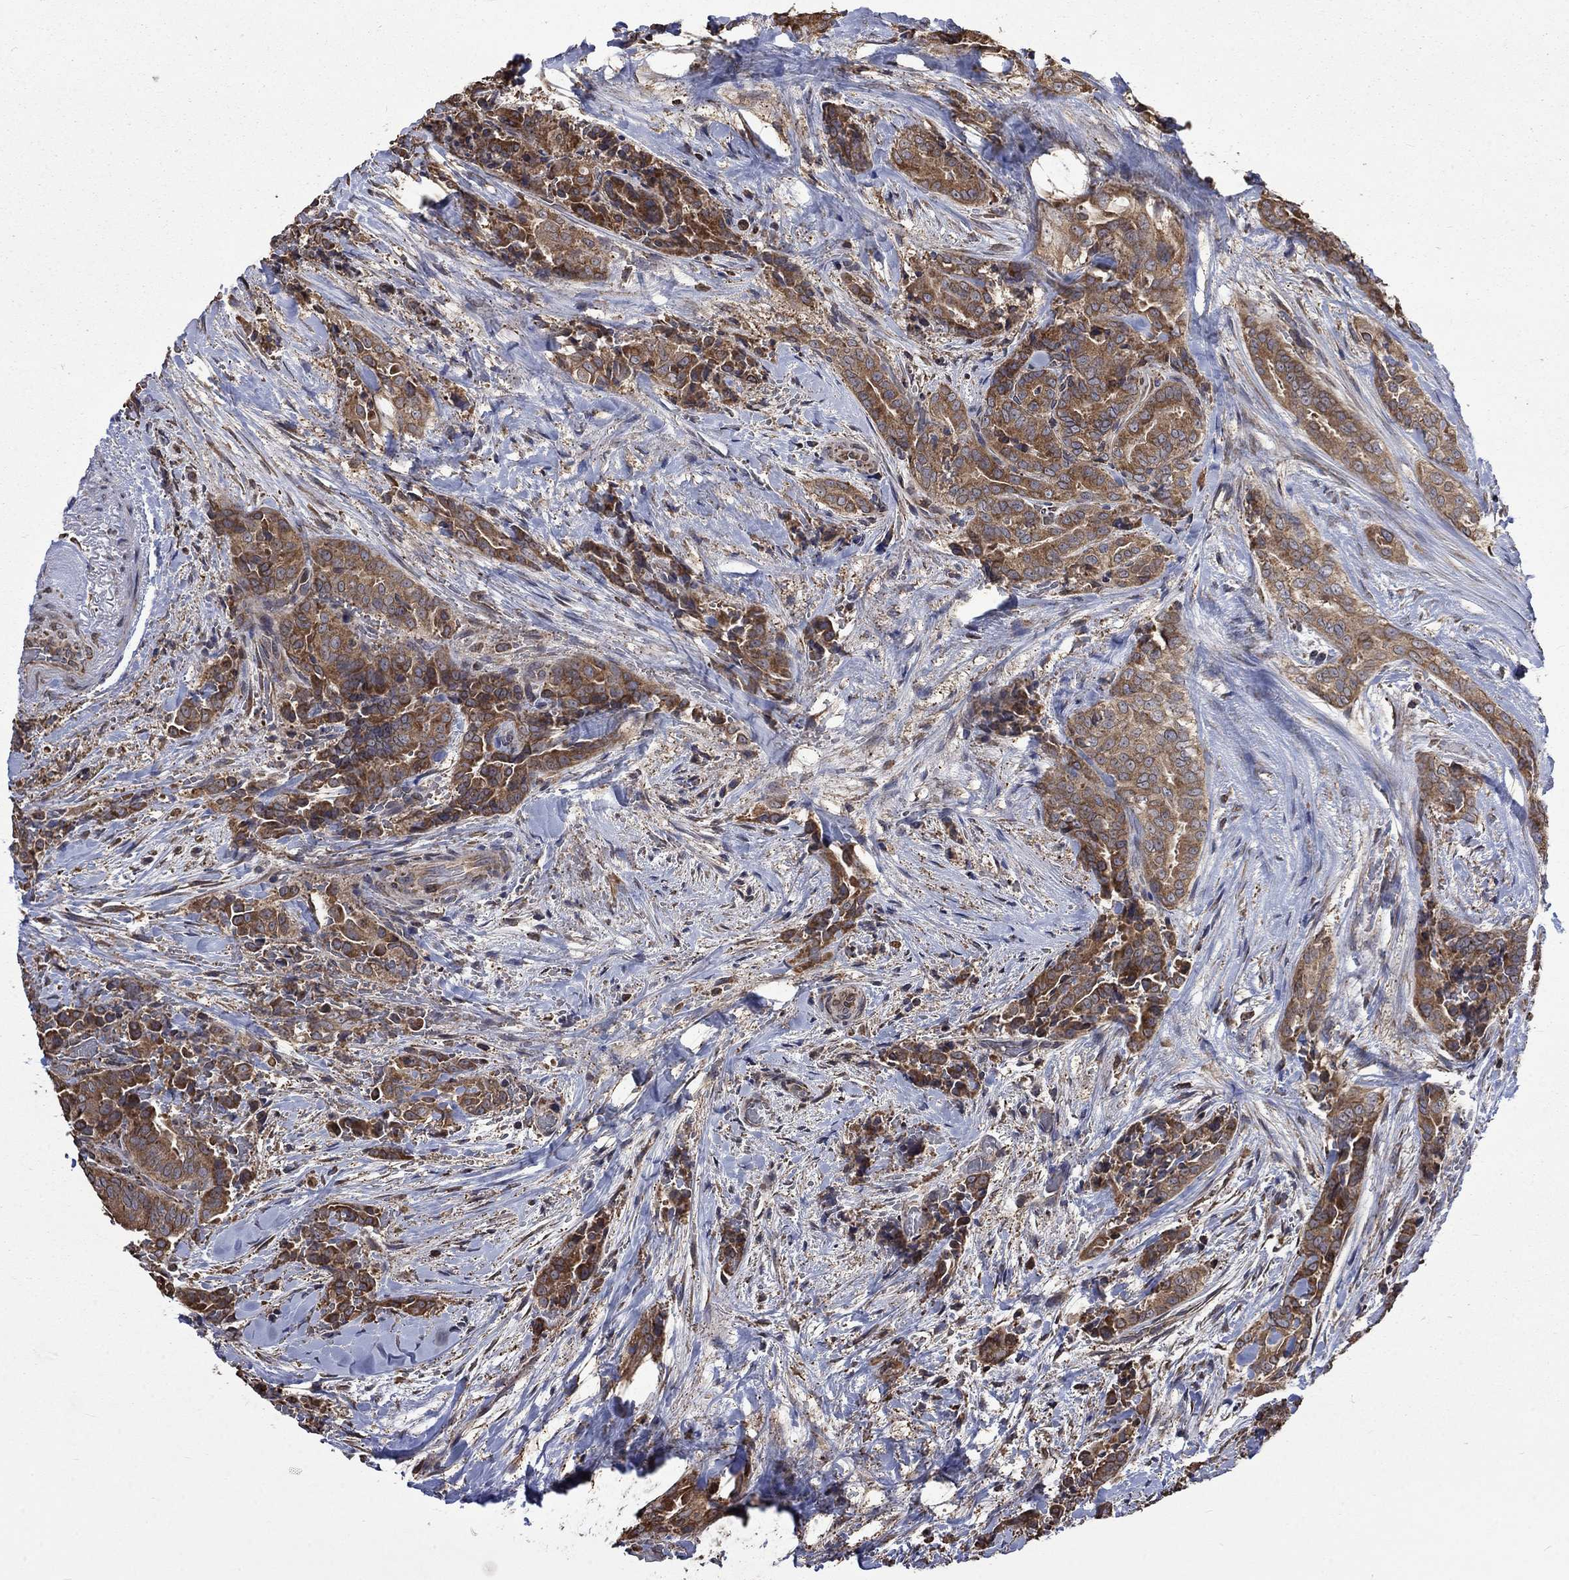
{"staining": {"intensity": "moderate", "quantity": ">75%", "location": "cytoplasmic/membranous"}, "tissue": "thyroid cancer", "cell_type": "Tumor cells", "image_type": "cancer", "snomed": [{"axis": "morphology", "description": "Papillary adenocarcinoma, NOS"}, {"axis": "topography", "description": "Thyroid gland"}], "caption": "Brown immunohistochemical staining in human thyroid papillary adenocarcinoma reveals moderate cytoplasmic/membranous expression in about >75% of tumor cells.", "gene": "ESRRA", "patient": {"sex": "male", "age": 61}}